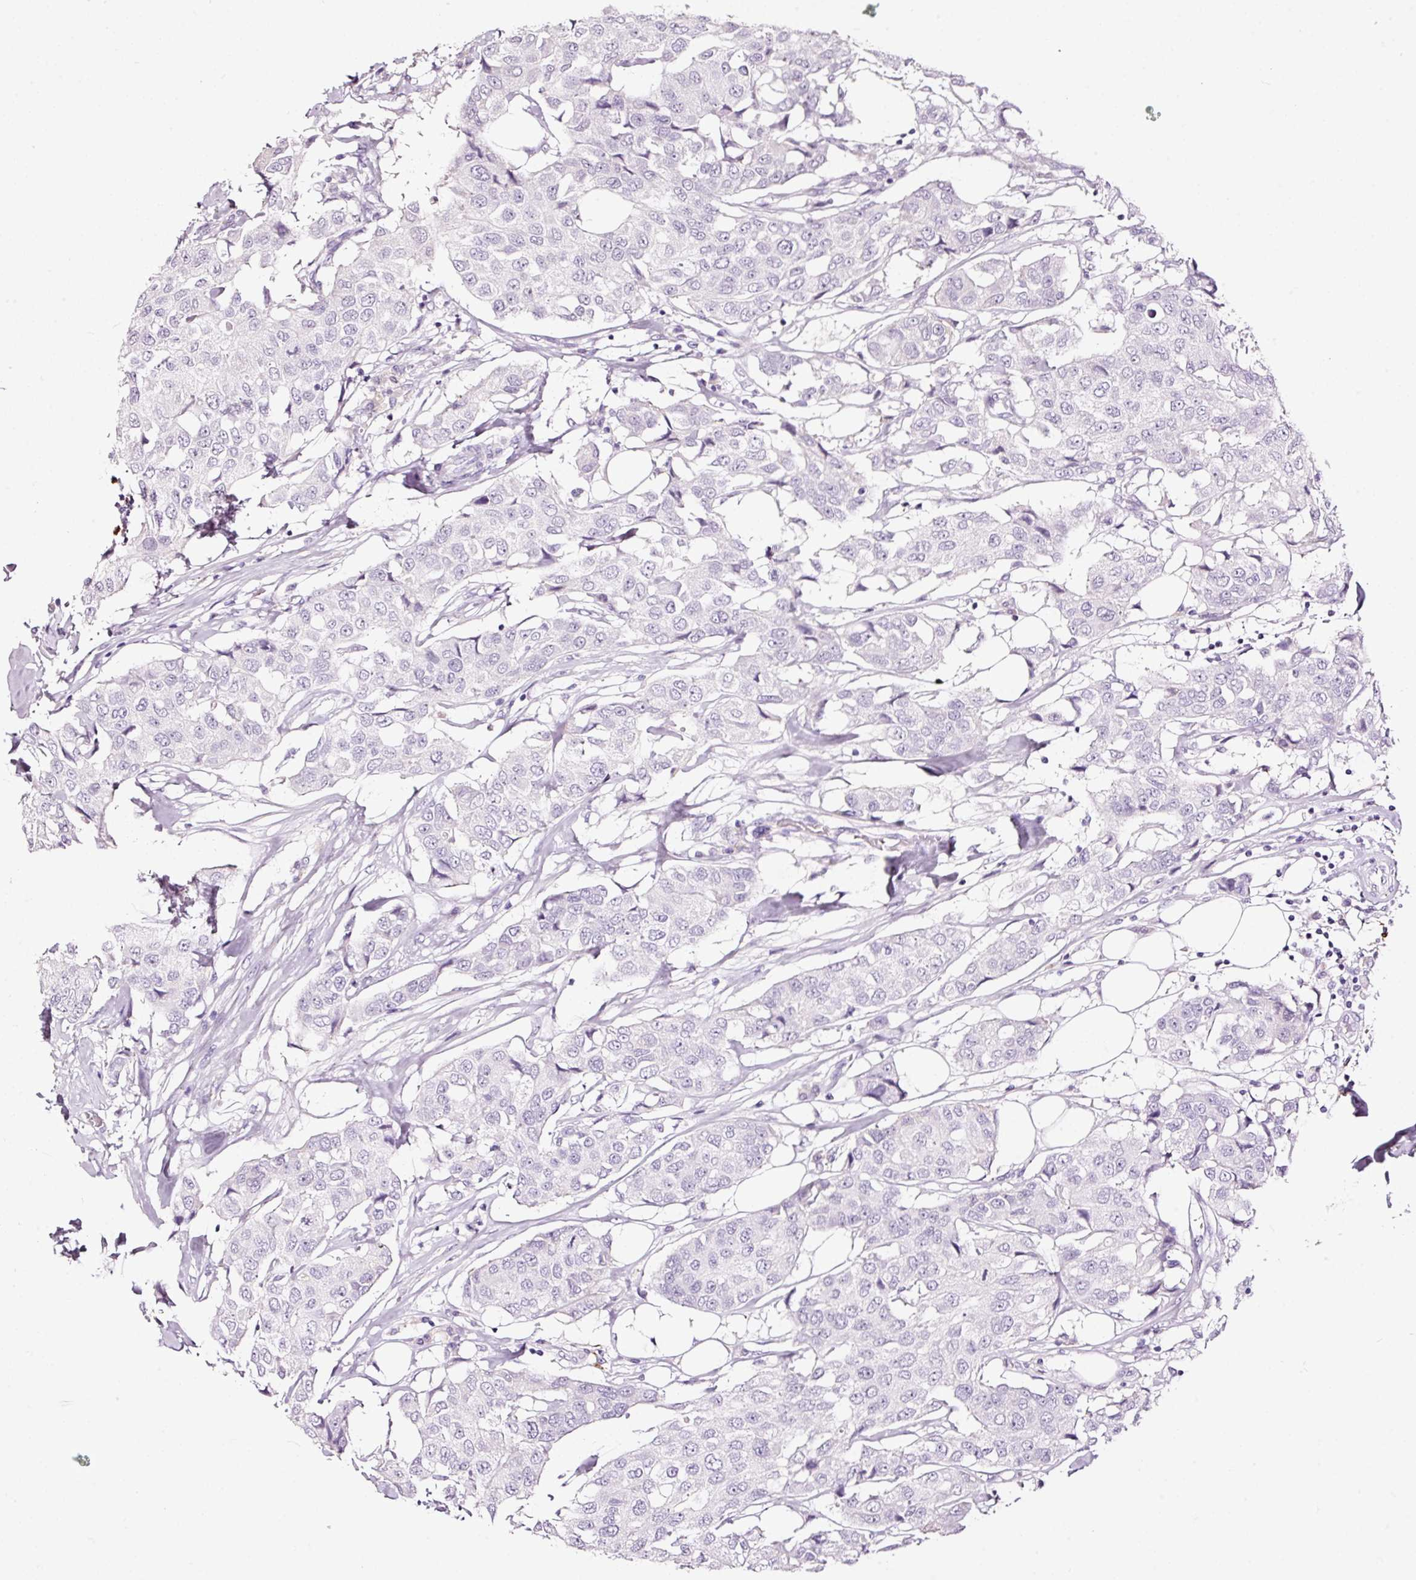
{"staining": {"intensity": "negative", "quantity": "none", "location": "none"}, "tissue": "breast cancer", "cell_type": "Tumor cells", "image_type": "cancer", "snomed": [{"axis": "morphology", "description": "Duct carcinoma"}, {"axis": "topography", "description": "Breast"}], "caption": "An image of human intraductal carcinoma (breast) is negative for staining in tumor cells.", "gene": "LAMP3", "patient": {"sex": "female", "age": 80}}